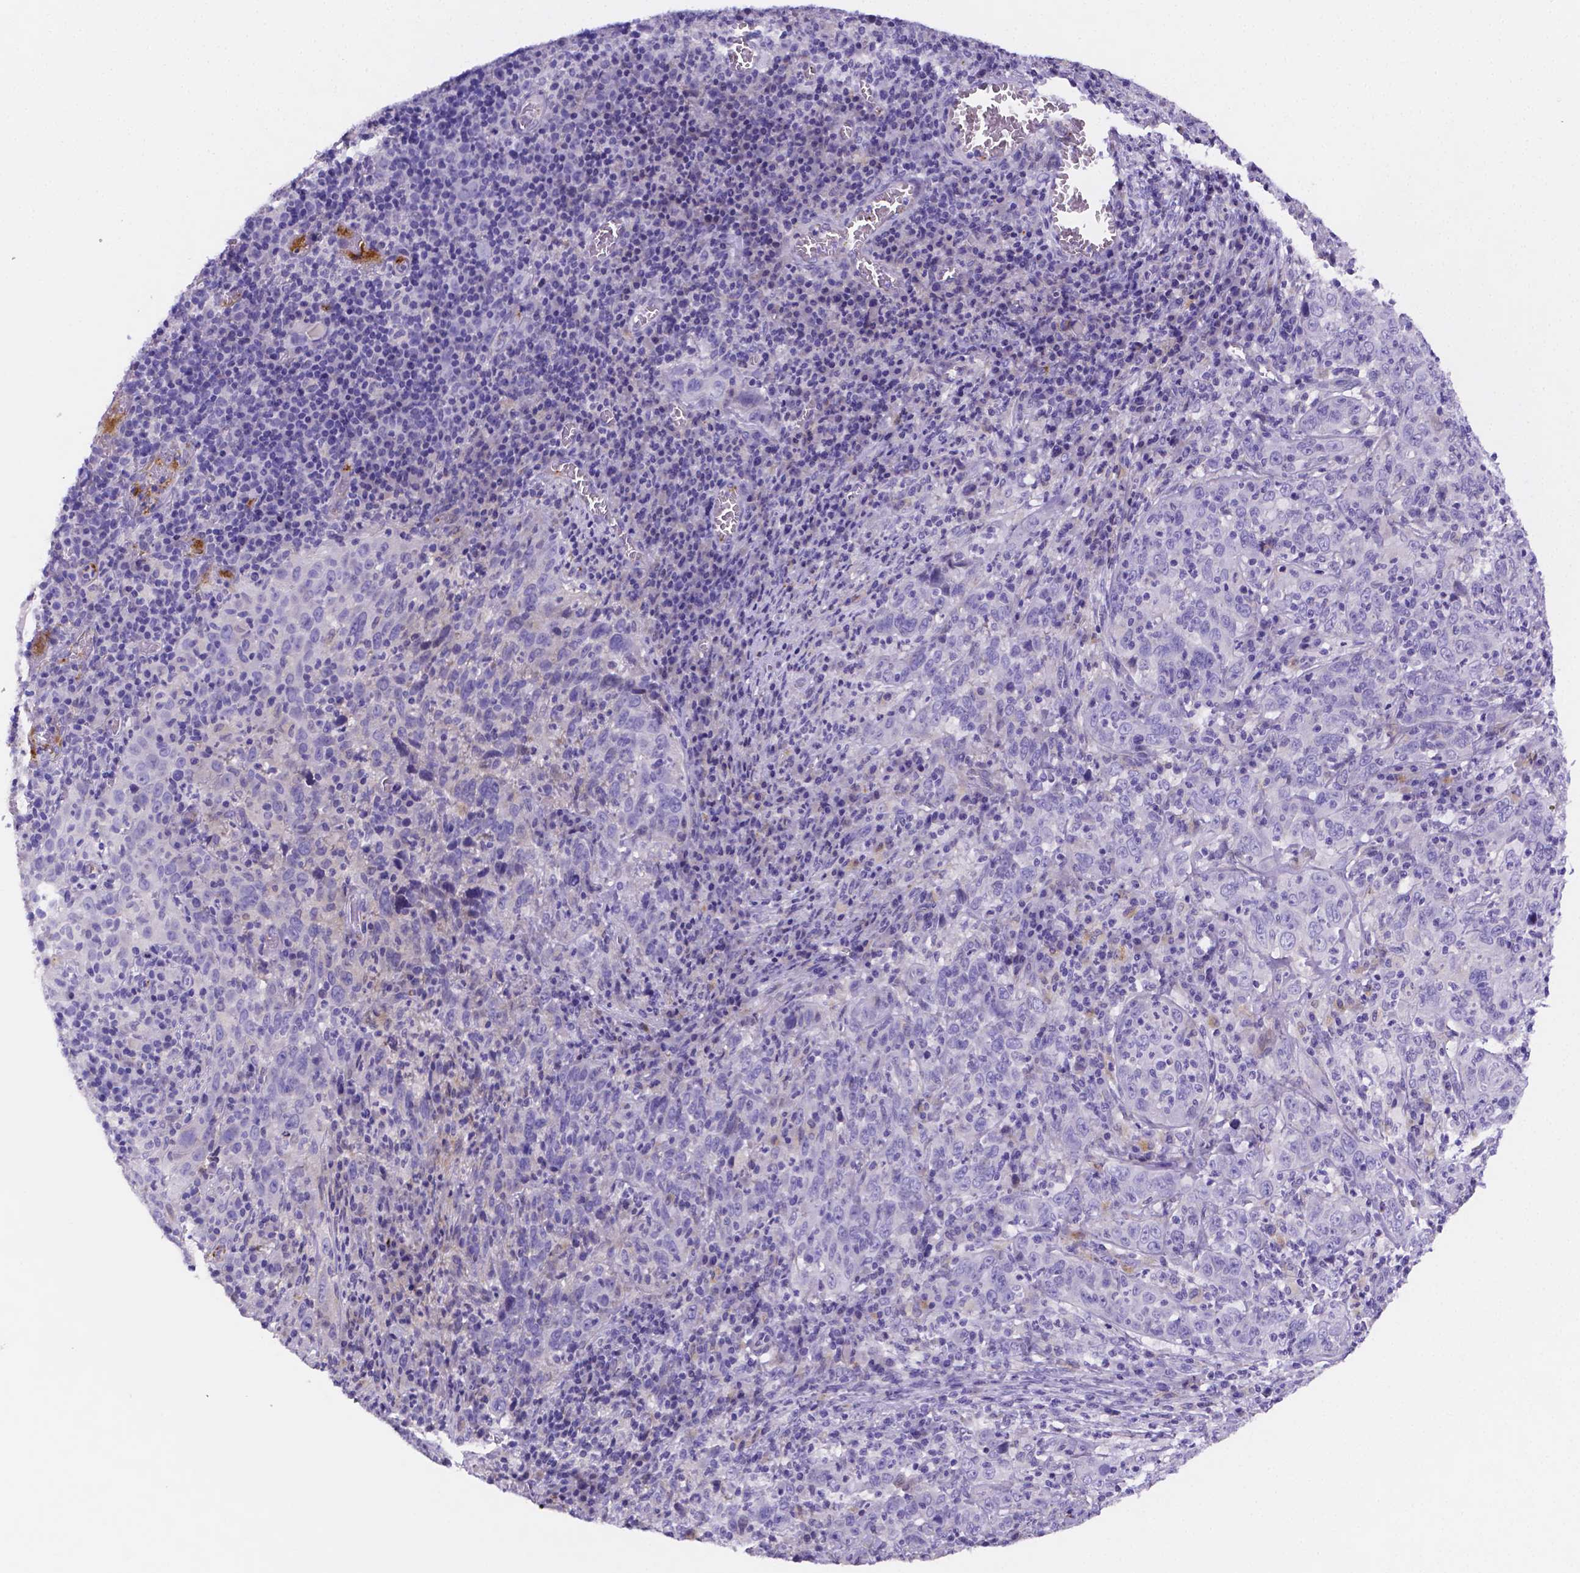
{"staining": {"intensity": "negative", "quantity": "none", "location": "none"}, "tissue": "breast cancer", "cell_type": "Tumor cells", "image_type": "cancer", "snomed": [{"axis": "morphology", "description": "Duct carcinoma"}, {"axis": "topography", "description": "Breast"}], "caption": "Immunohistochemistry (IHC) of human intraductal carcinoma (breast) shows no staining in tumor cells.", "gene": "NRGN", "patient": {"sex": "female", "age": 84}}